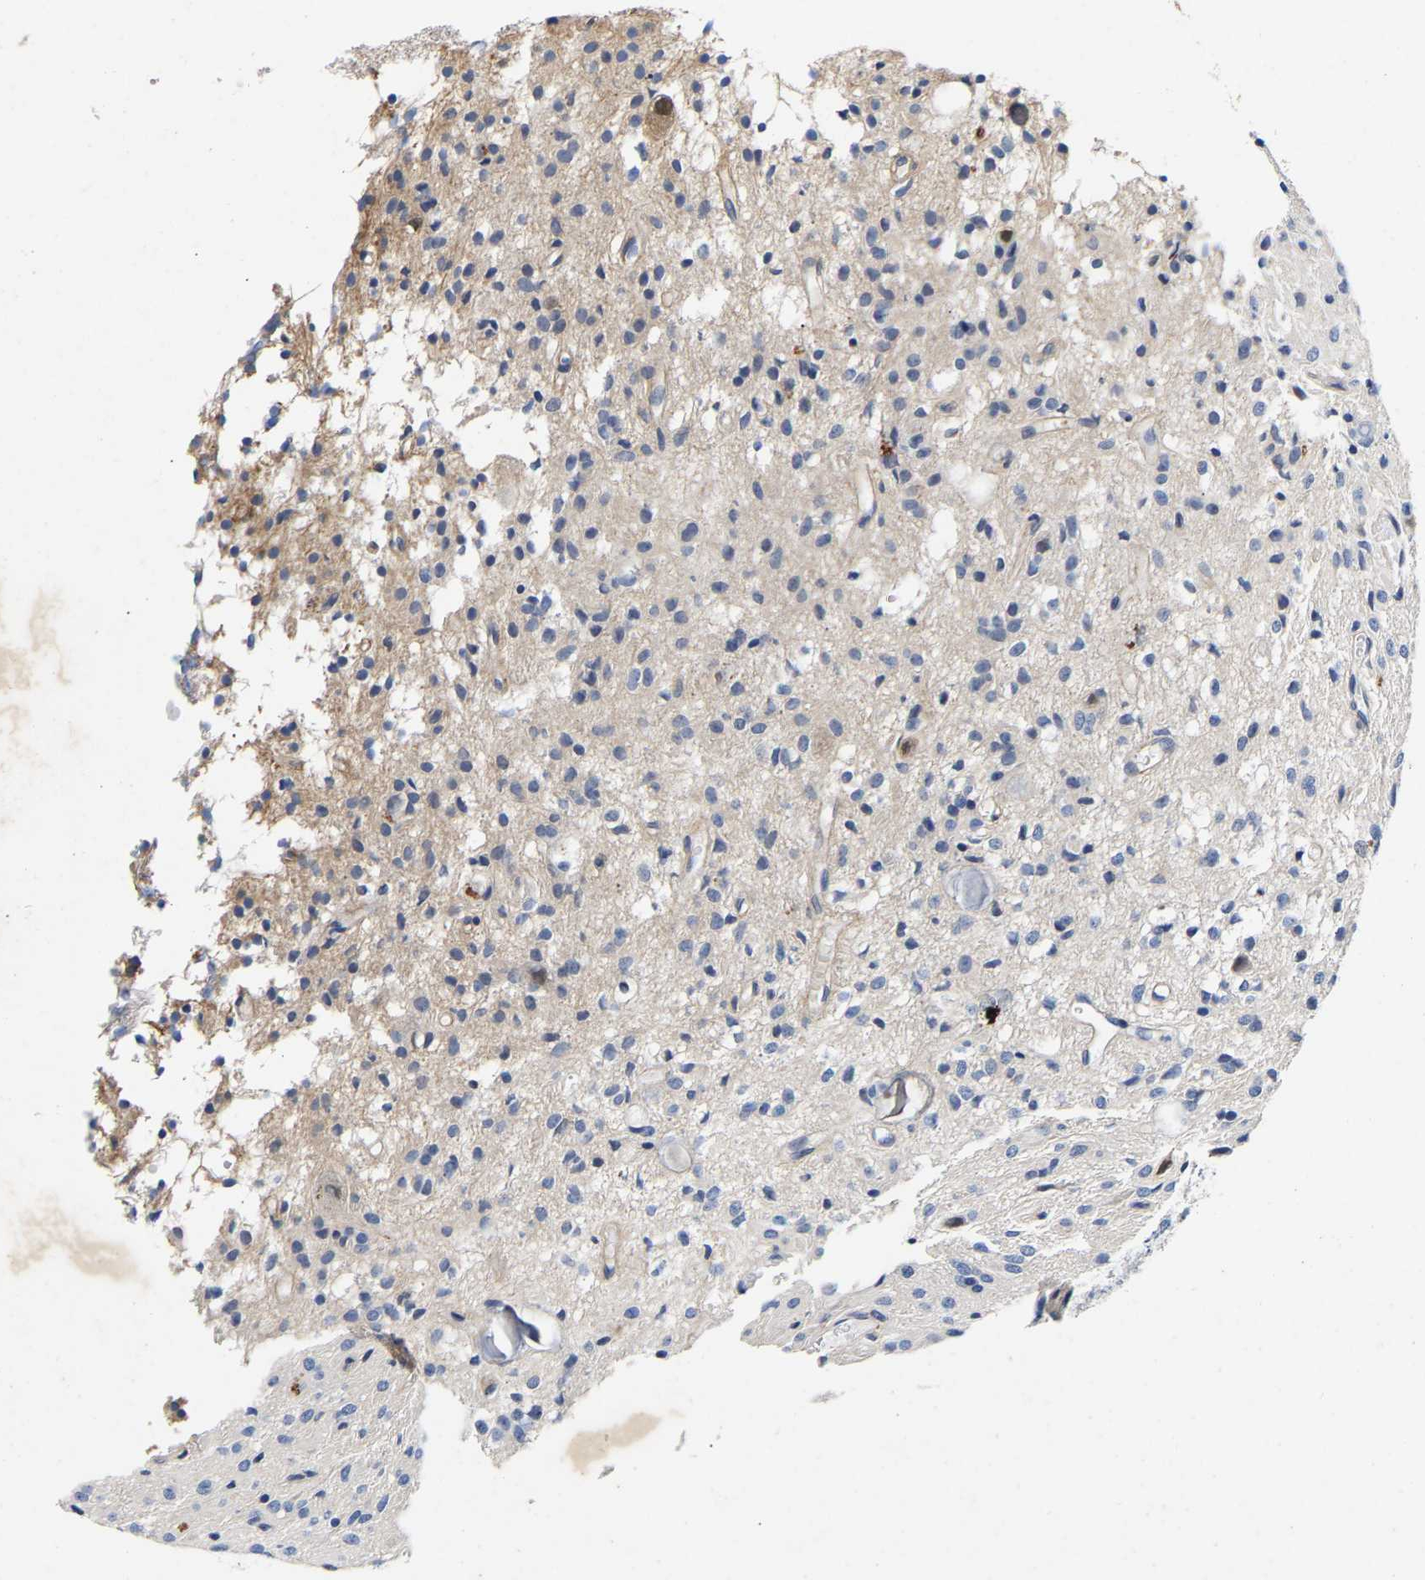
{"staining": {"intensity": "weak", "quantity": "<25%", "location": "cytoplasmic/membranous"}, "tissue": "glioma", "cell_type": "Tumor cells", "image_type": "cancer", "snomed": [{"axis": "morphology", "description": "Glioma, malignant, High grade"}, {"axis": "topography", "description": "Brain"}], "caption": "High power microscopy histopathology image of an IHC histopathology image of high-grade glioma (malignant), revealing no significant positivity in tumor cells.", "gene": "CCDC6", "patient": {"sex": "female", "age": 59}}